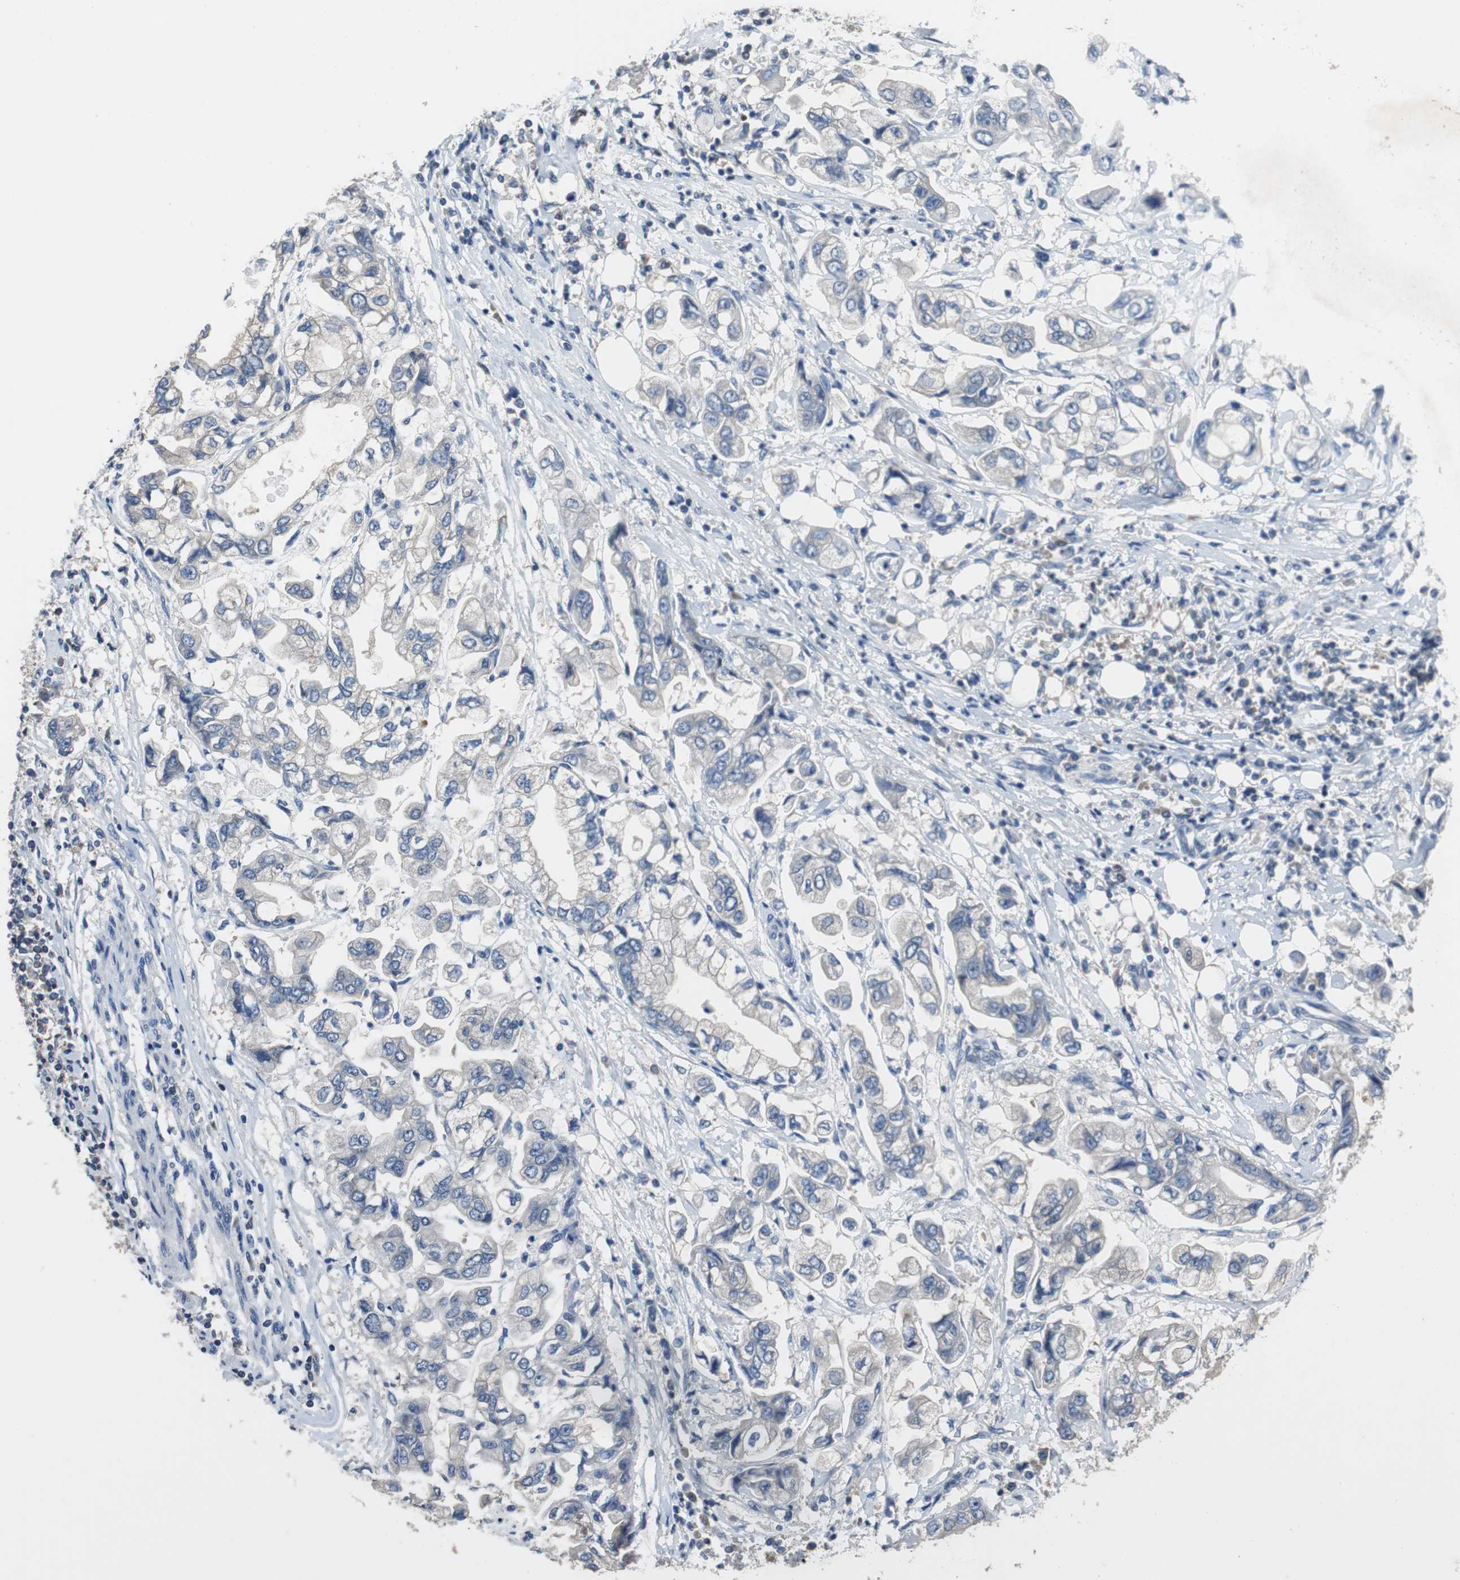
{"staining": {"intensity": "negative", "quantity": "none", "location": "none"}, "tissue": "stomach cancer", "cell_type": "Tumor cells", "image_type": "cancer", "snomed": [{"axis": "morphology", "description": "Adenocarcinoma, NOS"}, {"axis": "topography", "description": "Stomach"}], "caption": "This is an IHC histopathology image of stomach cancer. There is no positivity in tumor cells.", "gene": "PRKCA", "patient": {"sex": "male", "age": 62}}